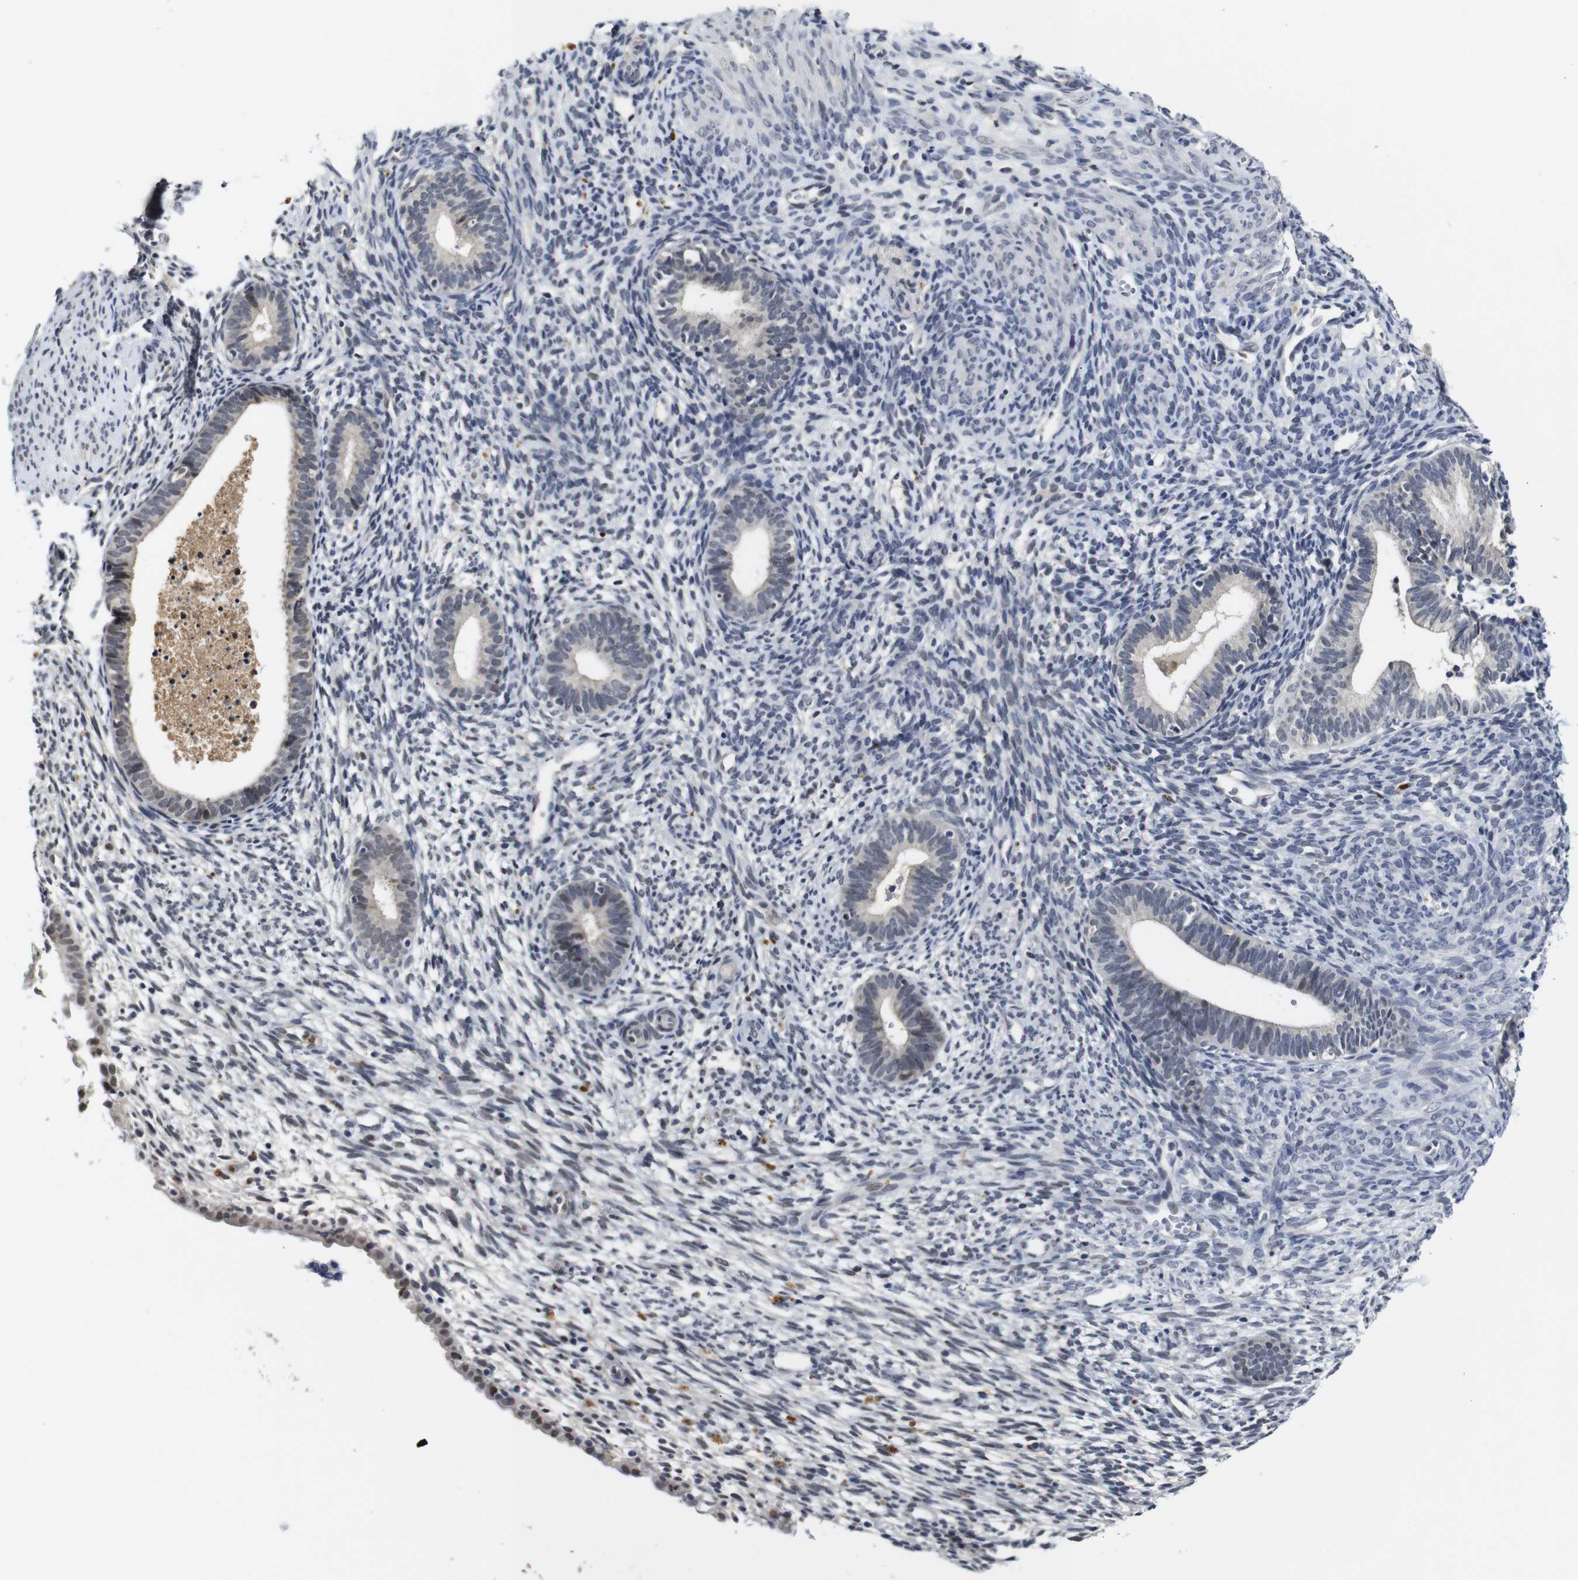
{"staining": {"intensity": "negative", "quantity": "none", "location": "none"}, "tissue": "endometrium", "cell_type": "Cells in endometrial stroma", "image_type": "normal", "snomed": [{"axis": "morphology", "description": "Normal tissue, NOS"}, {"axis": "morphology", "description": "Adenocarcinoma, NOS"}, {"axis": "topography", "description": "Endometrium"}, {"axis": "topography", "description": "Ovary"}], "caption": "Immunohistochemical staining of unremarkable human endometrium displays no significant positivity in cells in endometrial stroma. The staining was performed using DAB to visualize the protein expression in brown, while the nuclei were stained in blue with hematoxylin (Magnification: 20x).", "gene": "NTRK3", "patient": {"sex": "female", "age": 68}}